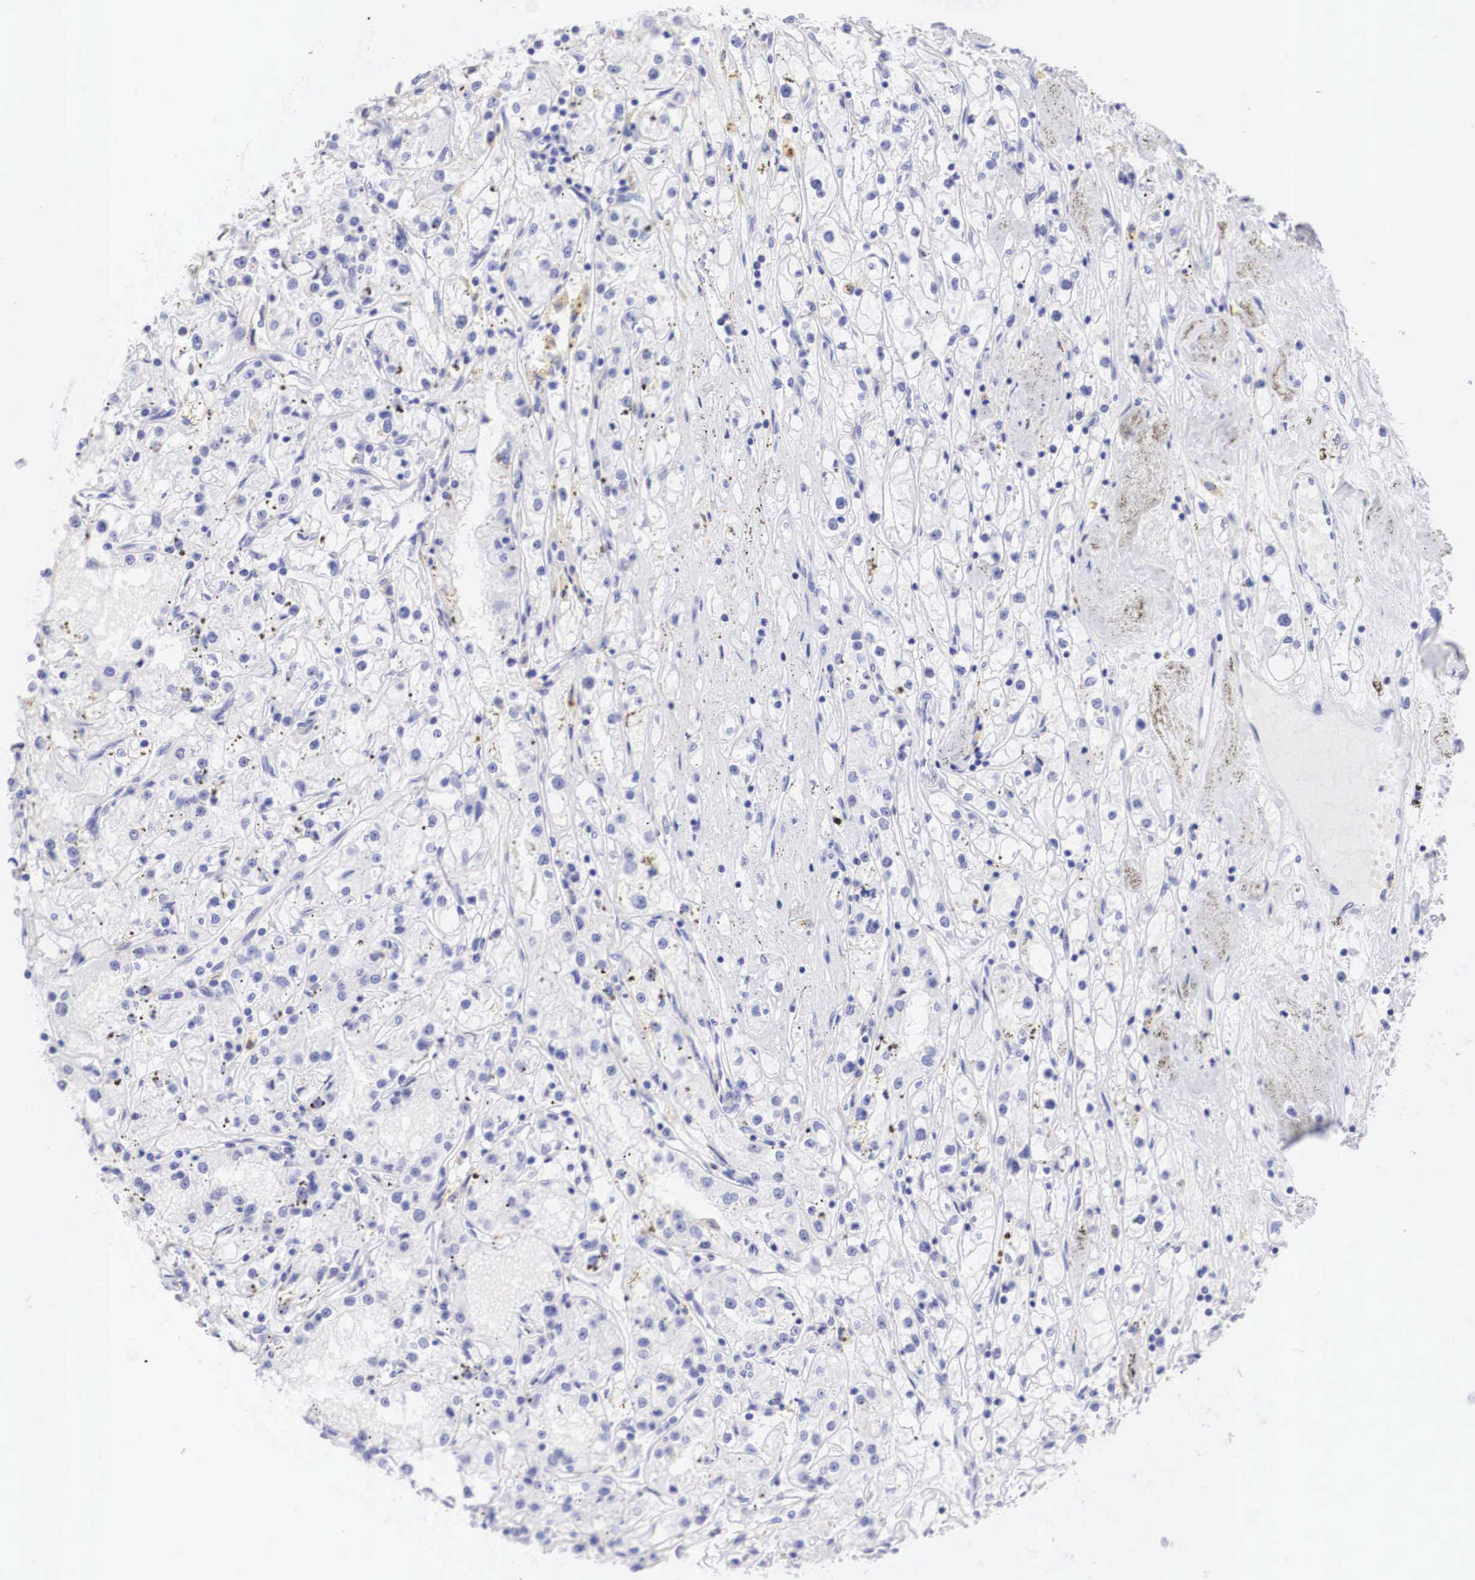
{"staining": {"intensity": "negative", "quantity": "none", "location": "none"}, "tissue": "renal cancer", "cell_type": "Tumor cells", "image_type": "cancer", "snomed": [{"axis": "morphology", "description": "Adenocarcinoma, NOS"}, {"axis": "topography", "description": "Kidney"}], "caption": "Tumor cells show no significant protein staining in renal cancer (adenocarcinoma).", "gene": "TYR", "patient": {"sex": "male", "age": 56}}